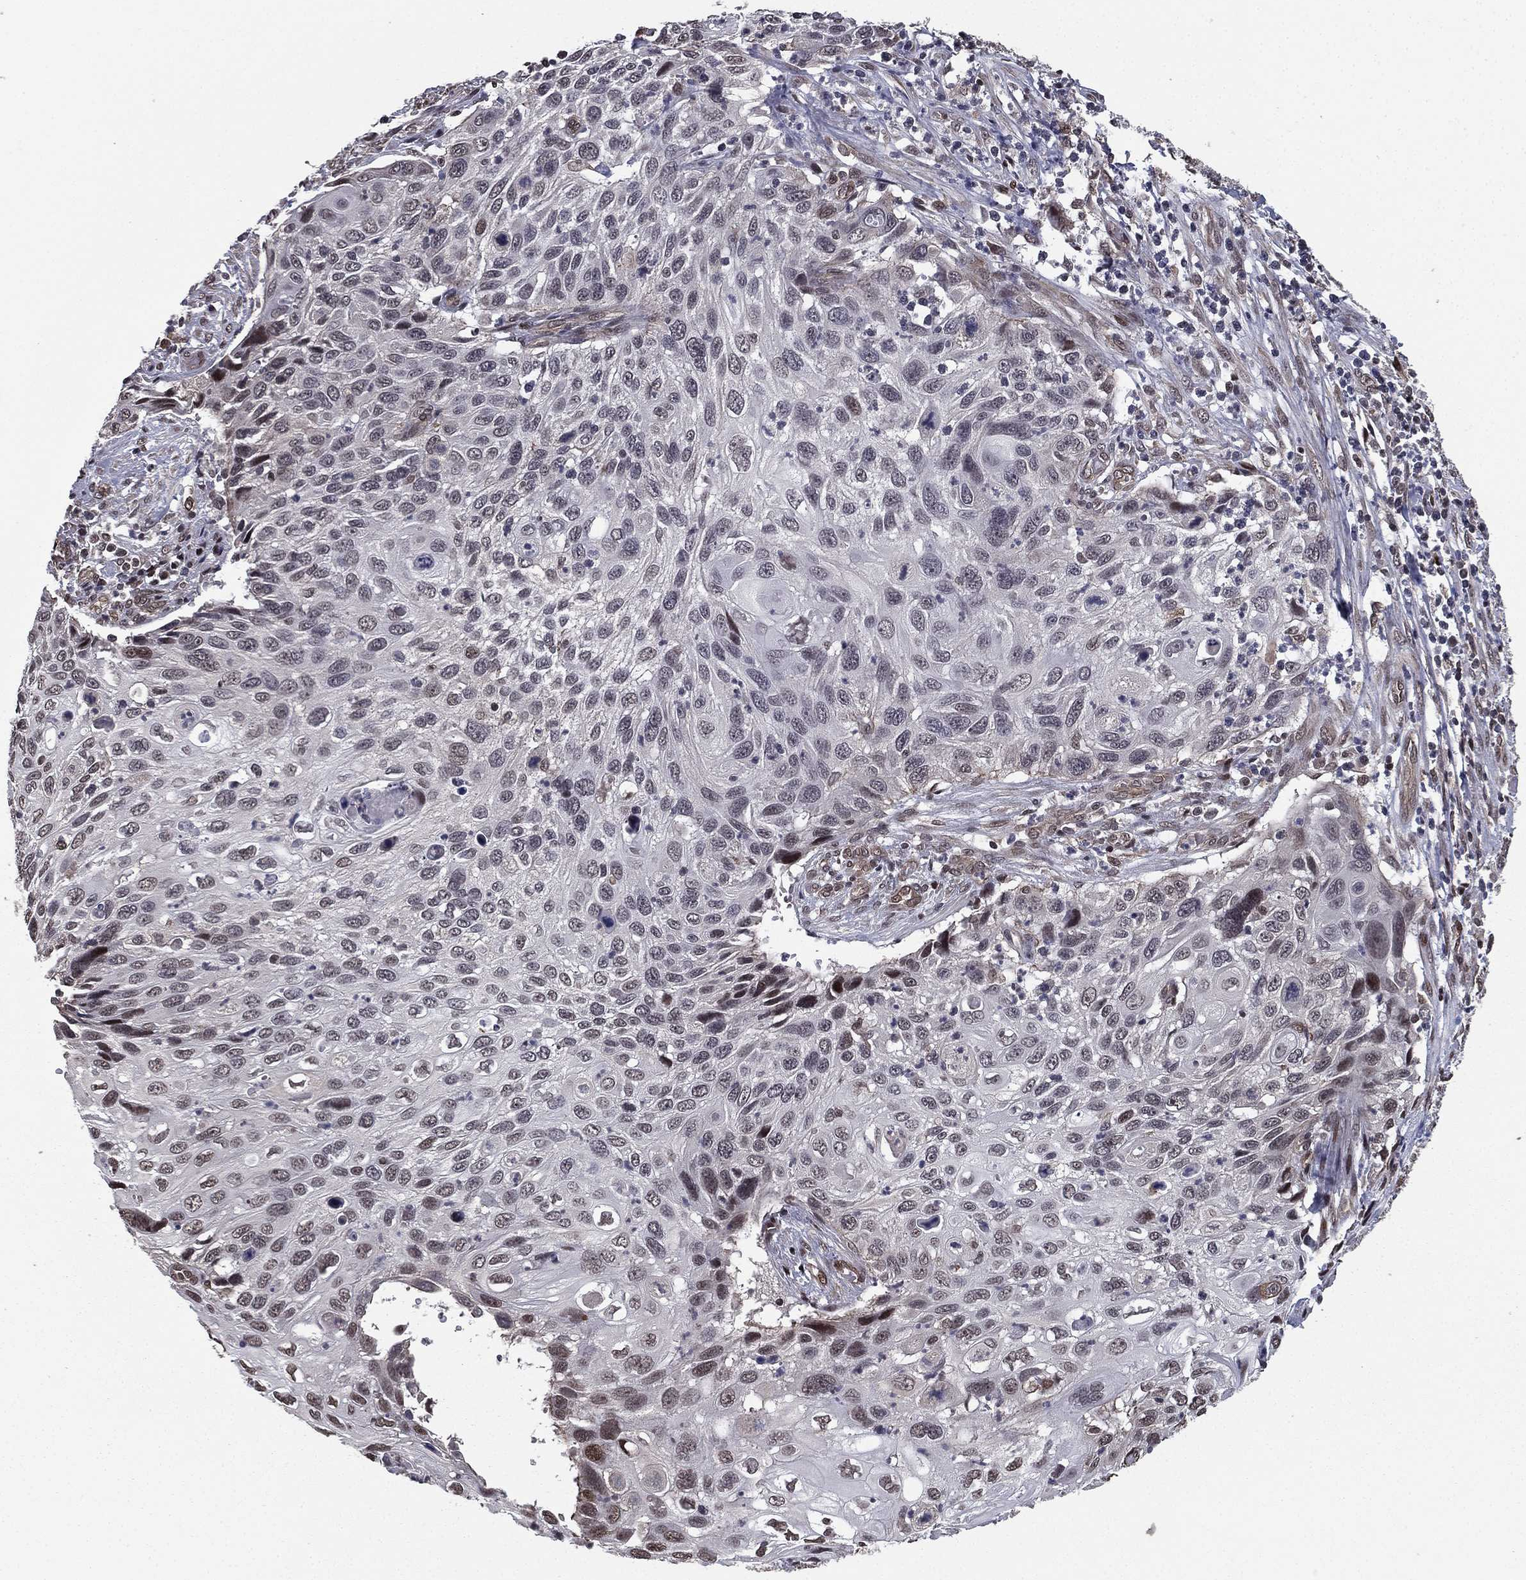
{"staining": {"intensity": "moderate", "quantity": "<25%", "location": "nuclear"}, "tissue": "cervical cancer", "cell_type": "Tumor cells", "image_type": "cancer", "snomed": [{"axis": "morphology", "description": "Squamous cell carcinoma, NOS"}, {"axis": "topography", "description": "Cervix"}], "caption": "DAB immunohistochemical staining of human cervical cancer shows moderate nuclear protein positivity in about <25% of tumor cells. (Stains: DAB (3,3'-diaminobenzidine) in brown, nuclei in blue, Microscopy: brightfield microscopy at high magnification).", "gene": "RARB", "patient": {"sex": "female", "age": 70}}